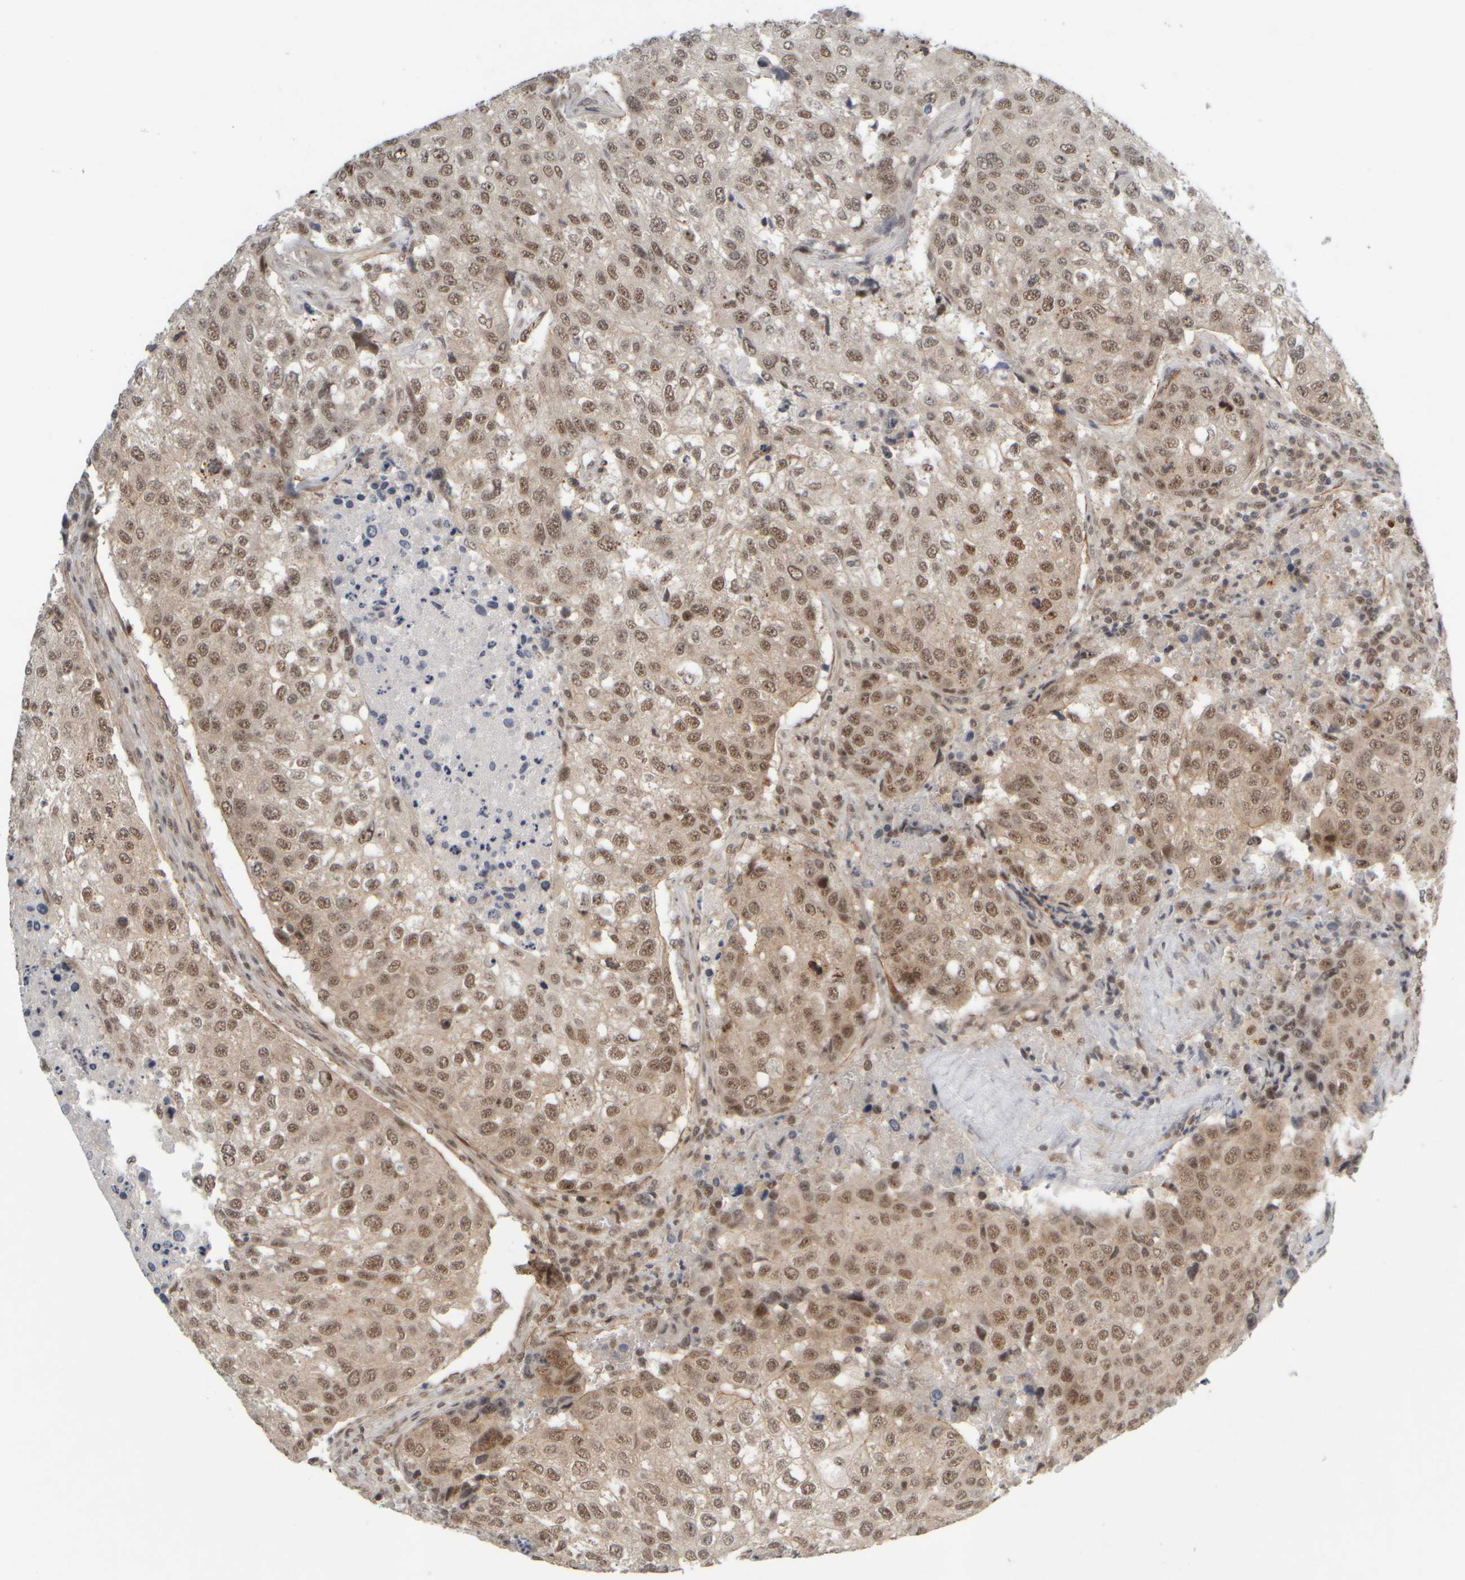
{"staining": {"intensity": "weak", "quantity": ">75%", "location": "nuclear"}, "tissue": "urothelial cancer", "cell_type": "Tumor cells", "image_type": "cancer", "snomed": [{"axis": "morphology", "description": "Urothelial carcinoma, High grade"}, {"axis": "topography", "description": "Lymph node"}, {"axis": "topography", "description": "Urinary bladder"}], "caption": "Immunohistochemistry (IHC) of human urothelial cancer demonstrates low levels of weak nuclear staining in about >75% of tumor cells. The protein is stained brown, and the nuclei are stained in blue (DAB IHC with brightfield microscopy, high magnification).", "gene": "SYNRG", "patient": {"sex": "male", "age": 51}}